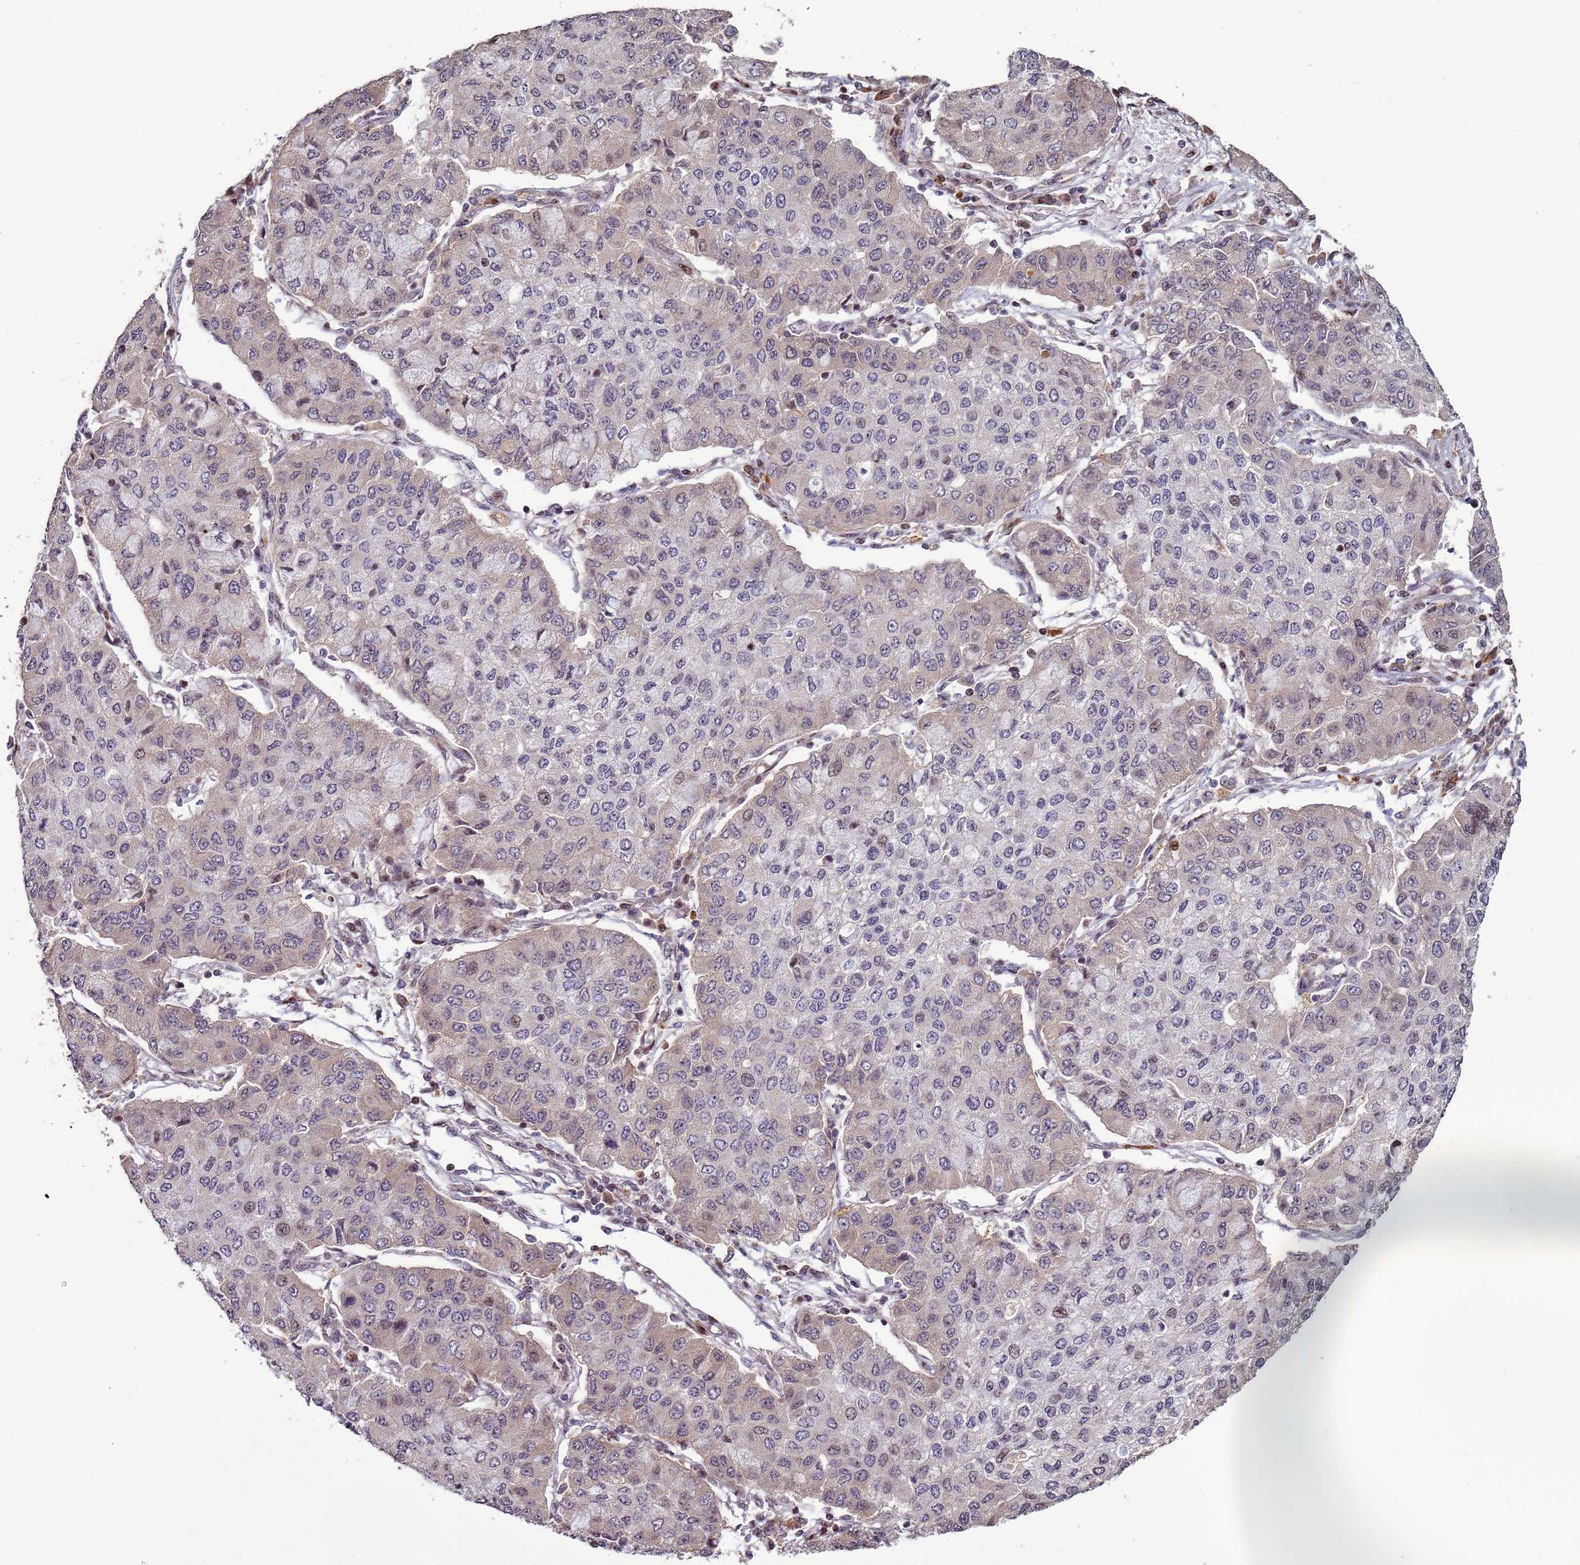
{"staining": {"intensity": "weak", "quantity": "<25%", "location": "cytoplasmic/membranous,nuclear"}, "tissue": "lung cancer", "cell_type": "Tumor cells", "image_type": "cancer", "snomed": [{"axis": "morphology", "description": "Squamous cell carcinoma, NOS"}, {"axis": "topography", "description": "Lung"}], "caption": "Immunohistochemistry (IHC) photomicrograph of neoplastic tissue: squamous cell carcinoma (lung) stained with DAB (3,3'-diaminobenzidine) exhibits no significant protein expression in tumor cells. Brightfield microscopy of IHC stained with DAB (brown) and hematoxylin (blue), captured at high magnification.", "gene": "HGH1", "patient": {"sex": "male", "age": 74}}